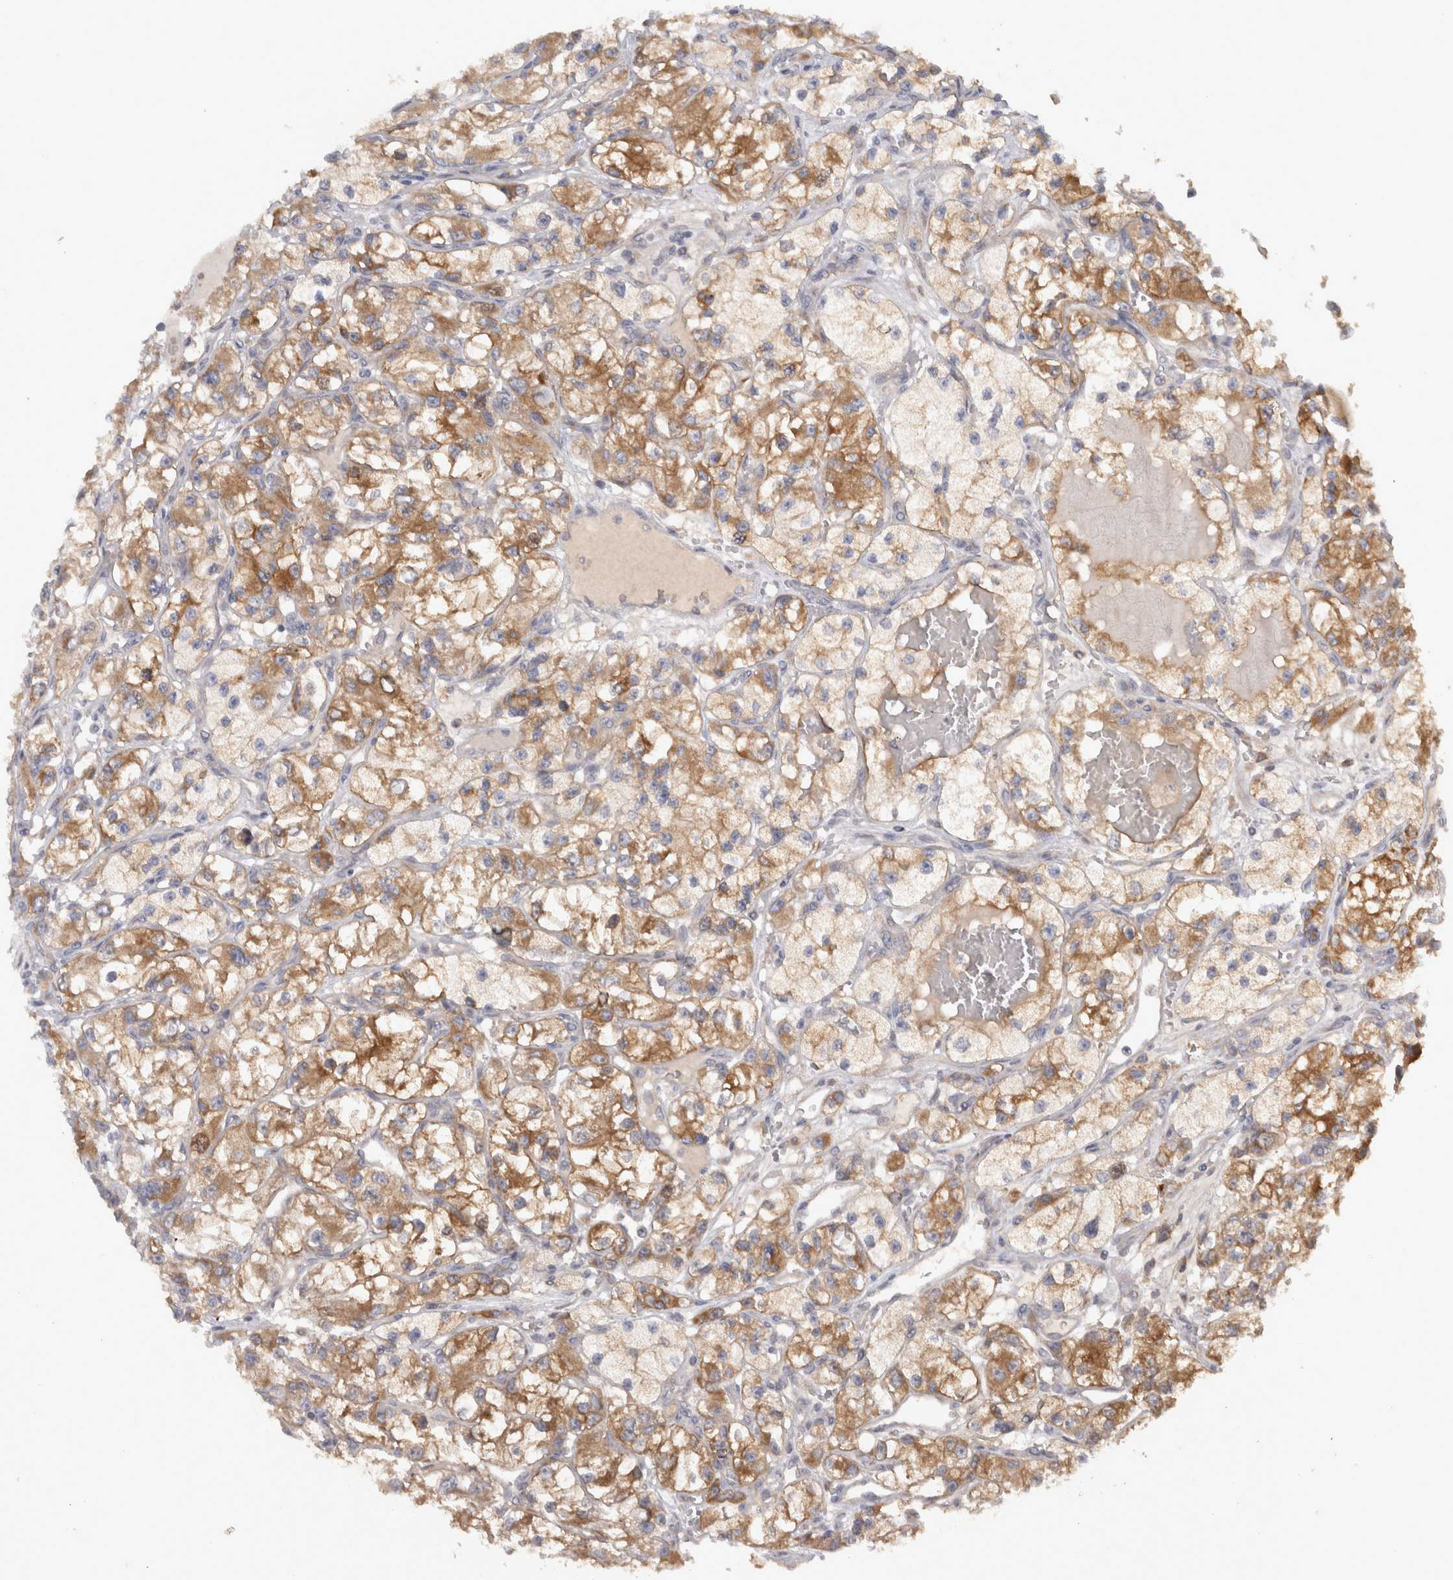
{"staining": {"intensity": "moderate", "quantity": ">75%", "location": "cytoplasmic/membranous"}, "tissue": "renal cancer", "cell_type": "Tumor cells", "image_type": "cancer", "snomed": [{"axis": "morphology", "description": "Adenocarcinoma, NOS"}, {"axis": "topography", "description": "Kidney"}], "caption": "Renal adenocarcinoma stained with a brown dye reveals moderate cytoplasmic/membranous positive expression in approximately >75% of tumor cells.", "gene": "VEPH1", "patient": {"sex": "female", "age": 57}}